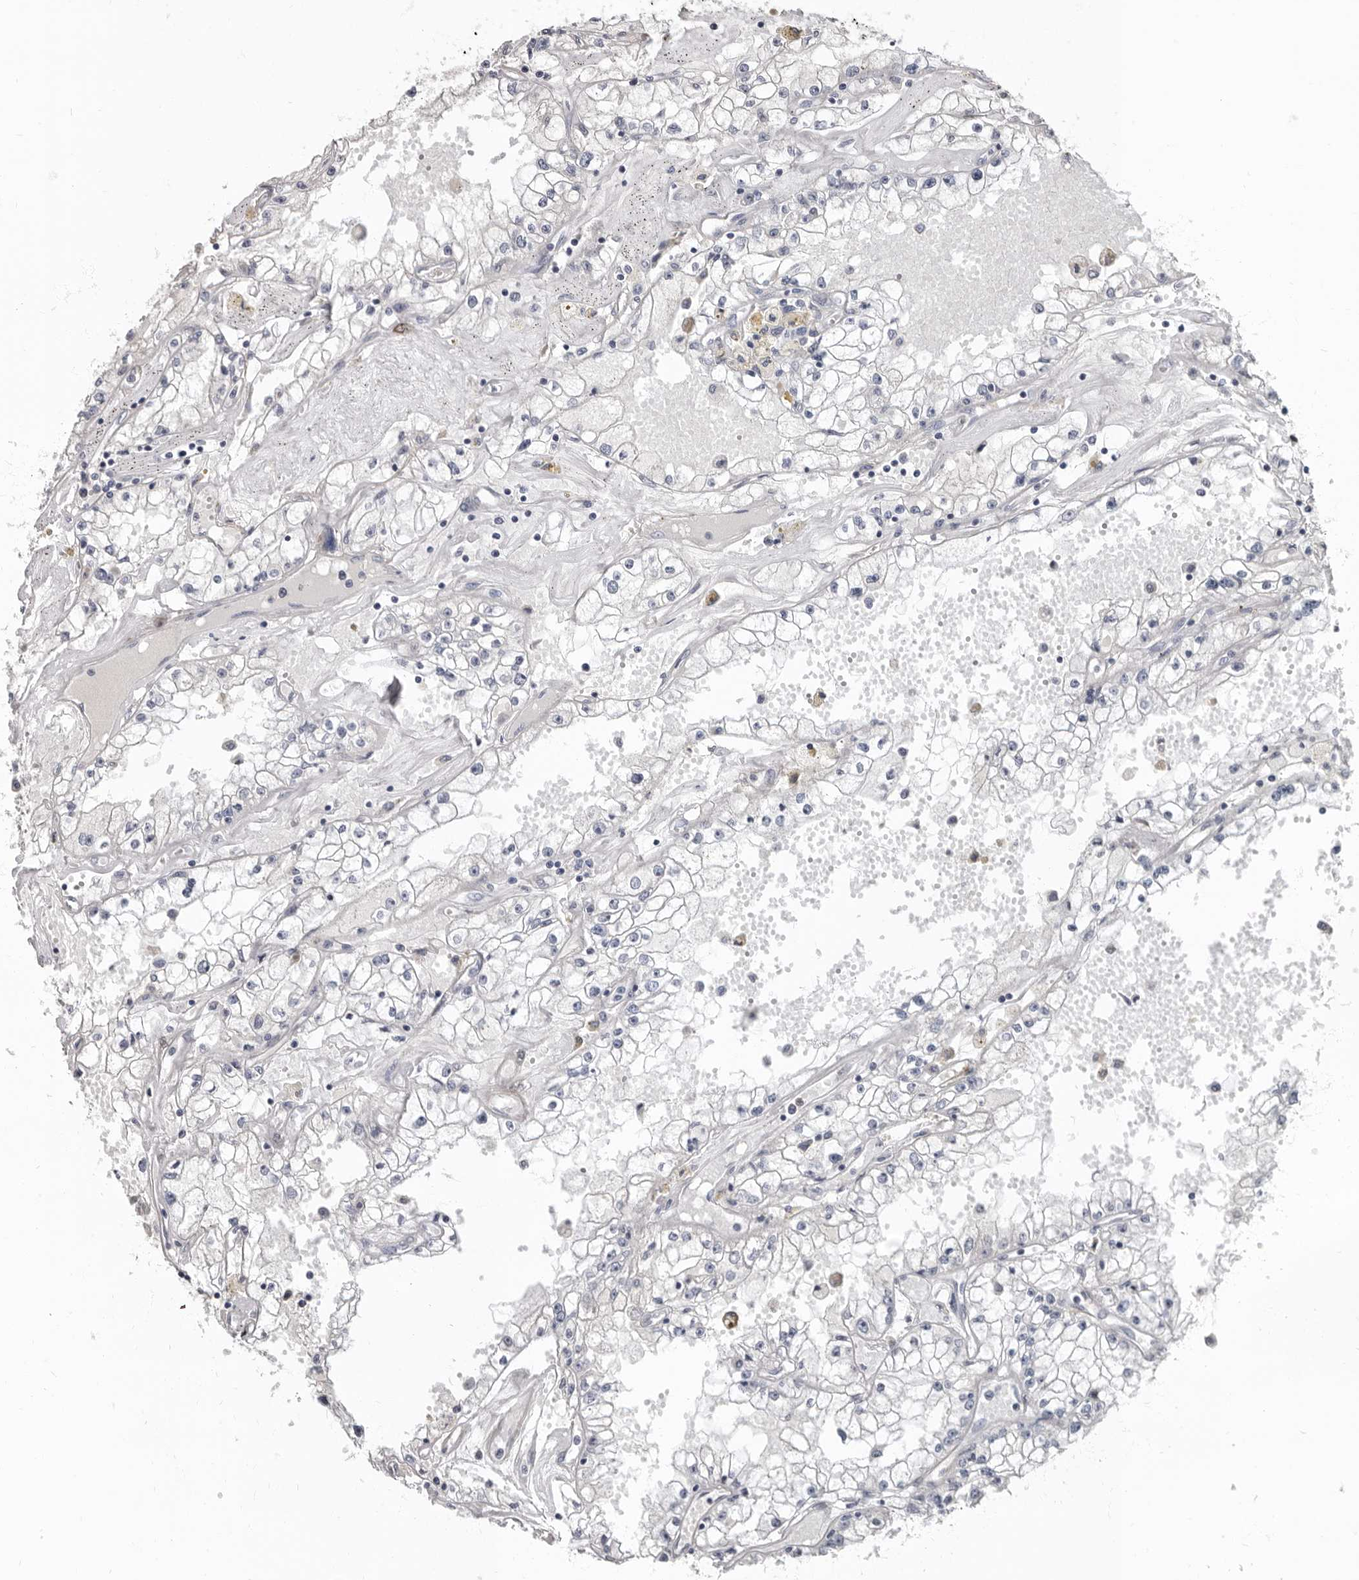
{"staining": {"intensity": "negative", "quantity": "none", "location": "none"}, "tissue": "renal cancer", "cell_type": "Tumor cells", "image_type": "cancer", "snomed": [{"axis": "morphology", "description": "Adenocarcinoma, NOS"}, {"axis": "topography", "description": "Kidney"}], "caption": "A high-resolution micrograph shows immunohistochemistry staining of renal cancer, which demonstrates no significant expression in tumor cells.", "gene": "MRGPRF", "patient": {"sex": "male", "age": 56}}